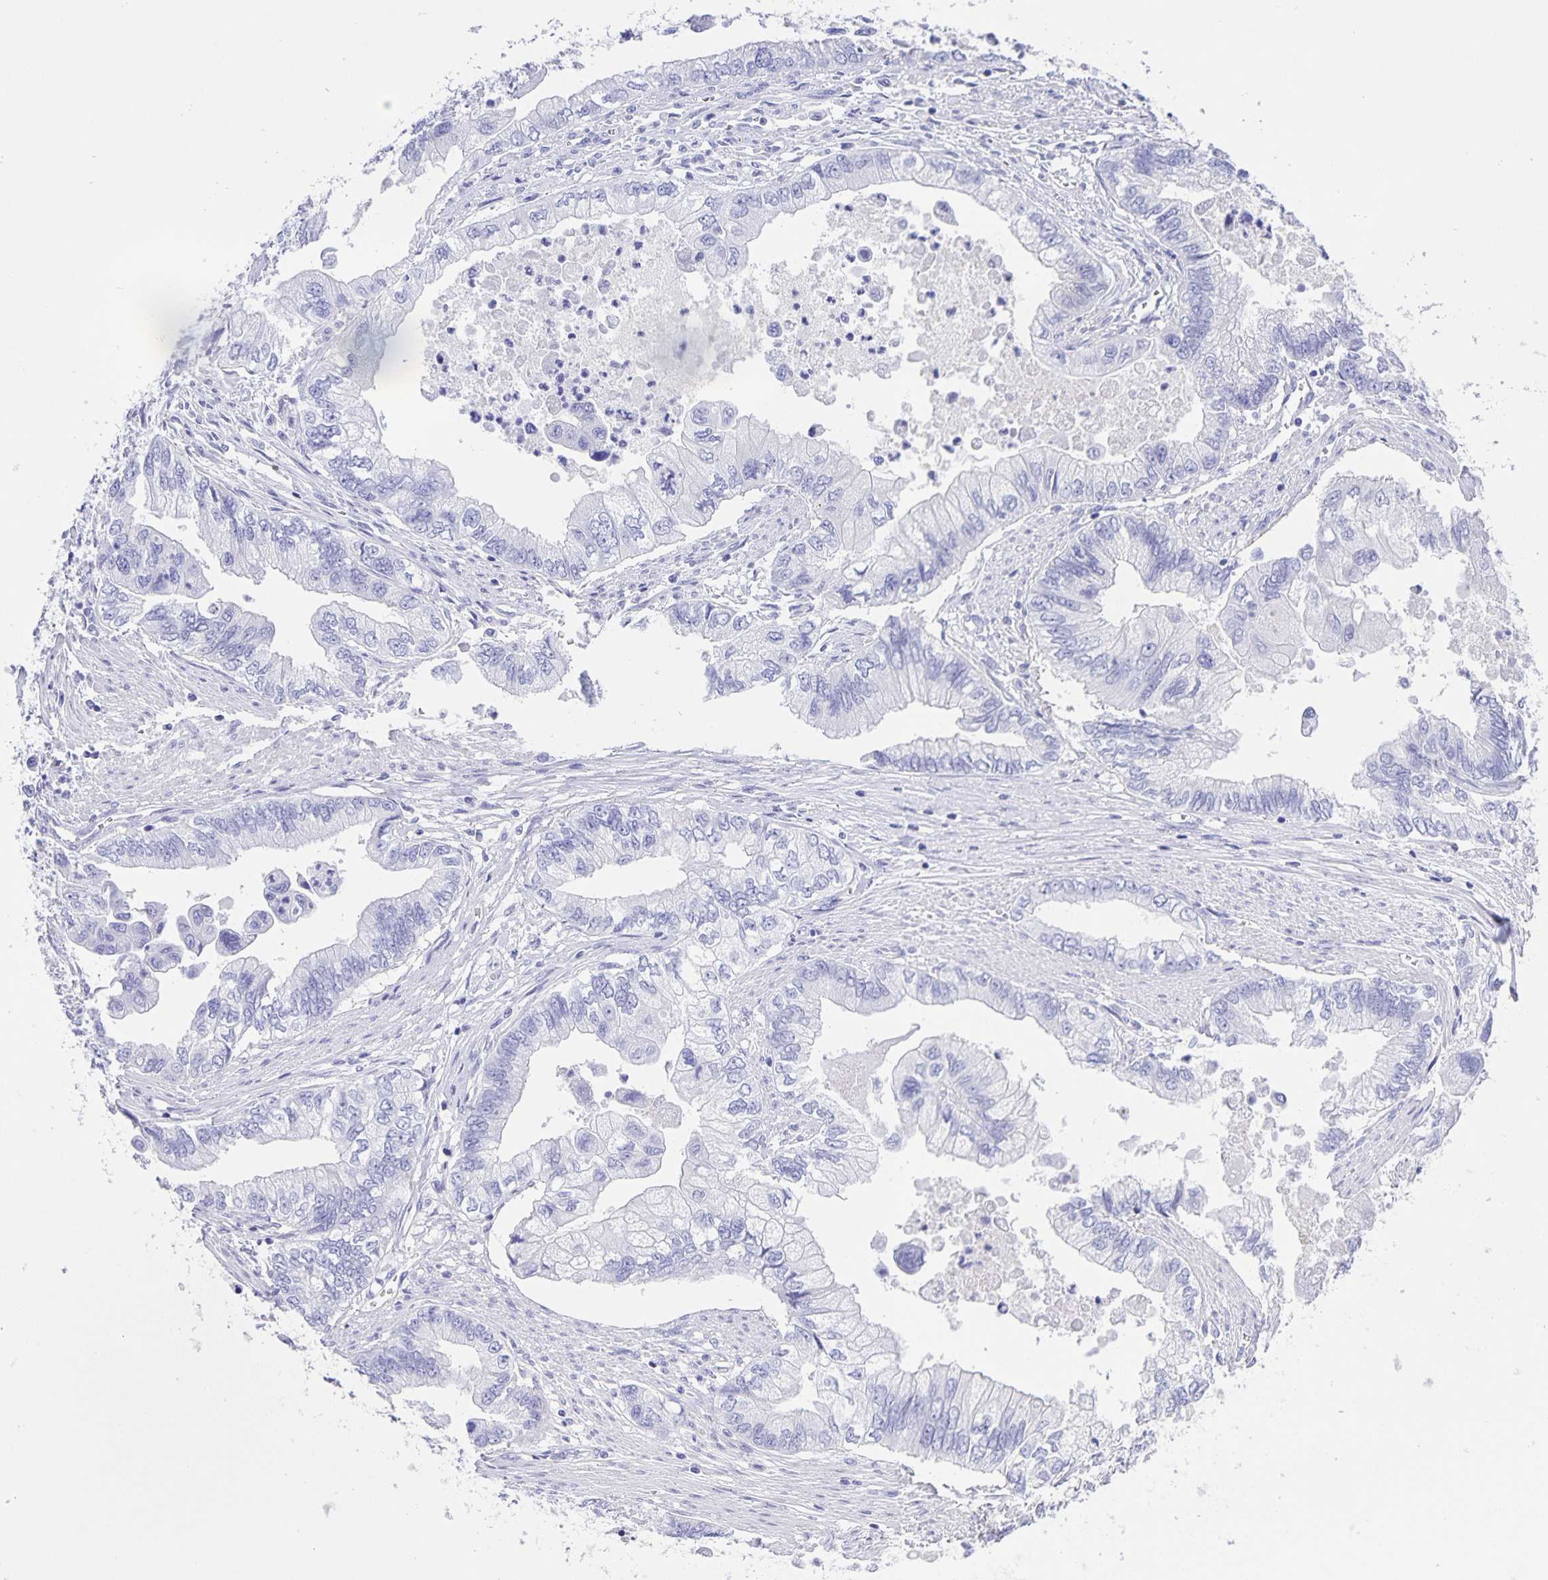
{"staining": {"intensity": "negative", "quantity": "none", "location": "none"}, "tissue": "stomach cancer", "cell_type": "Tumor cells", "image_type": "cancer", "snomed": [{"axis": "morphology", "description": "Adenocarcinoma, NOS"}, {"axis": "topography", "description": "Pancreas"}, {"axis": "topography", "description": "Stomach, upper"}], "caption": "The histopathology image reveals no staining of tumor cells in stomach cancer.", "gene": "UBQLN3", "patient": {"sex": "male", "age": 77}}